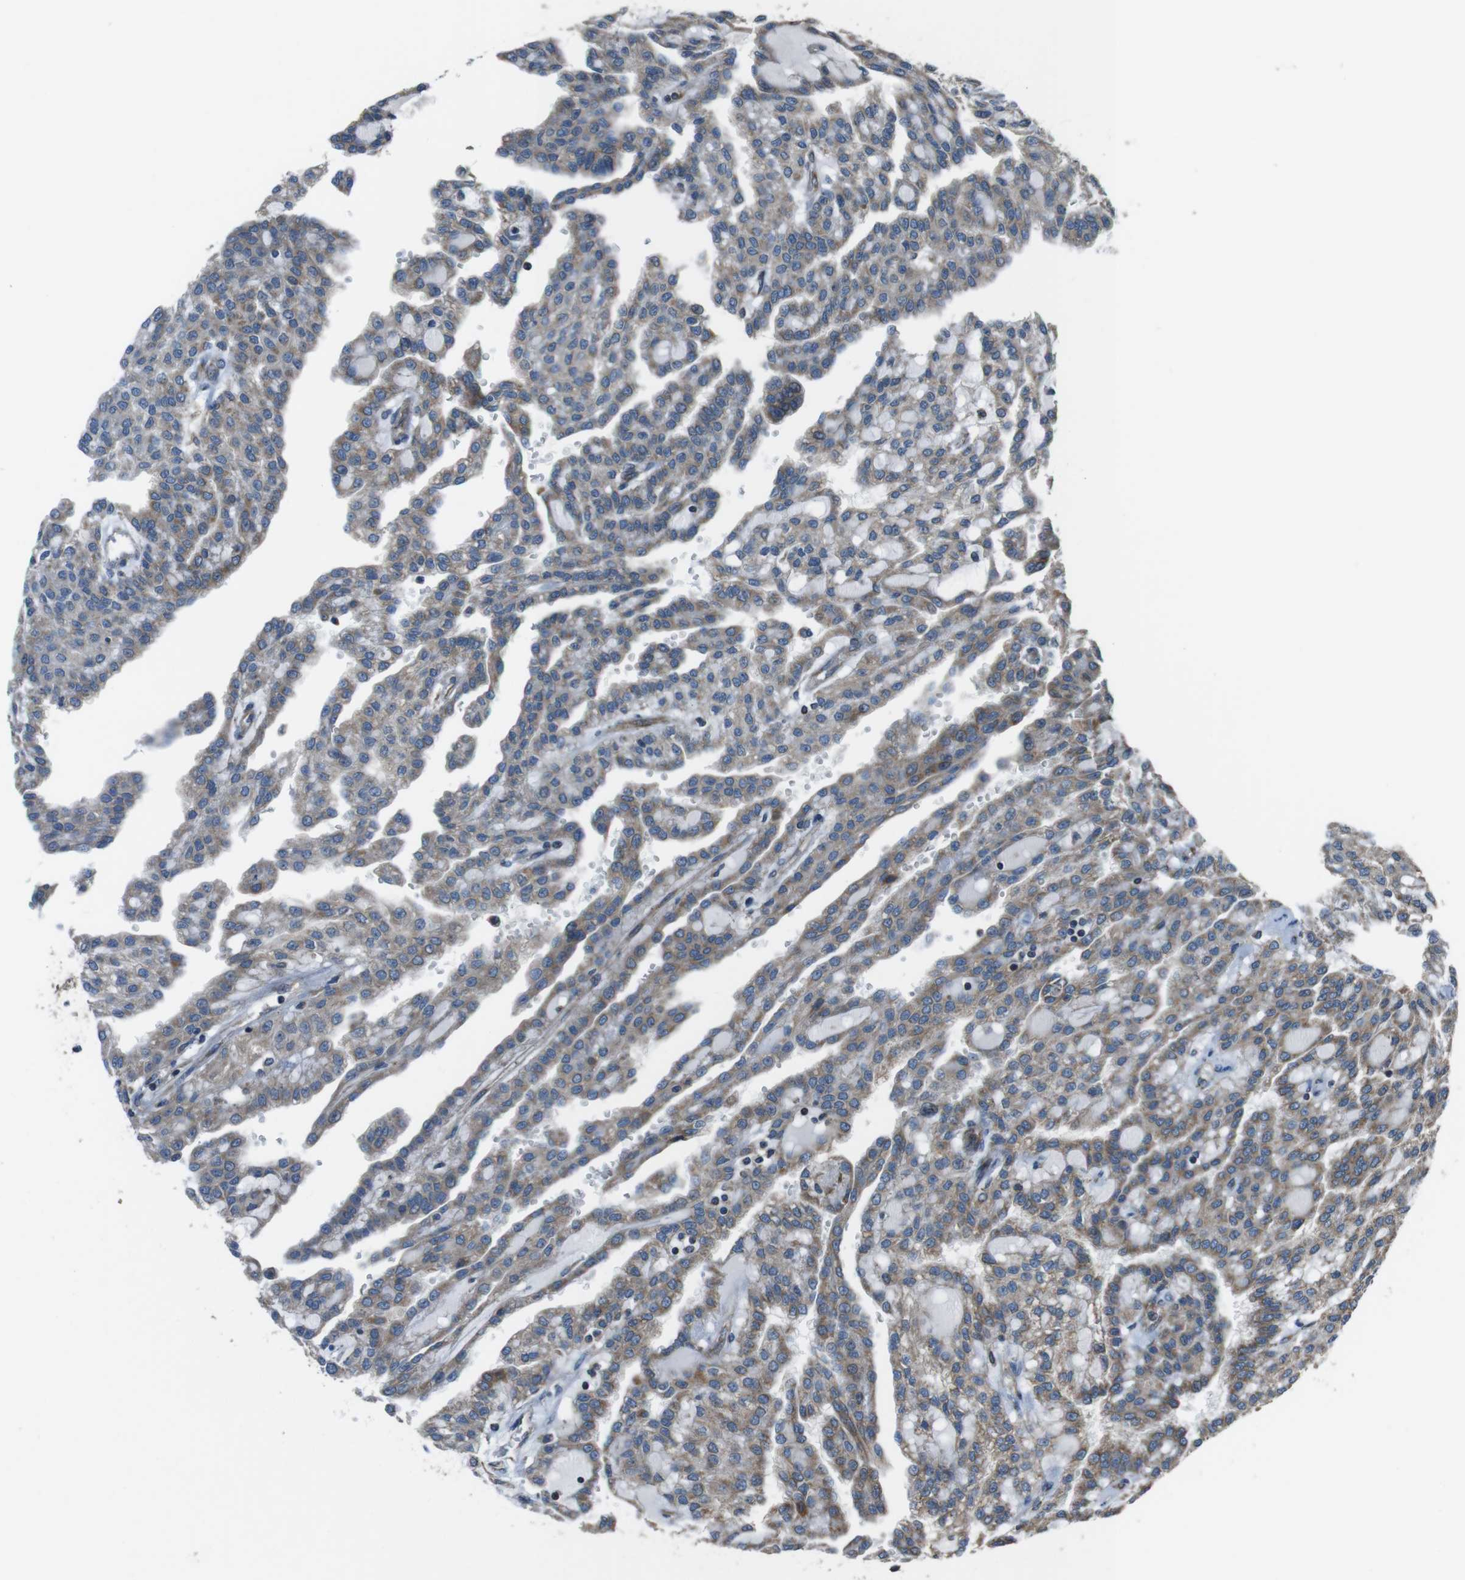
{"staining": {"intensity": "moderate", "quantity": ">75%", "location": "cytoplasmic/membranous"}, "tissue": "renal cancer", "cell_type": "Tumor cells", "image_type": "cancer", "snomed": [{"axis": "morphology", "description": "Adenocarcinoma, NOS"}, {"axis": "topography", "description": "Kidney"}], "caption": "Immunohistochemical staining of adenocarcinoma (renal) exhibits medium levels of moderate cytoplasmic/membranous staining in approximately >75% of tumor cells.", "gene": "GIMAP8", "patient": {"sex": "male", "age": 63}}